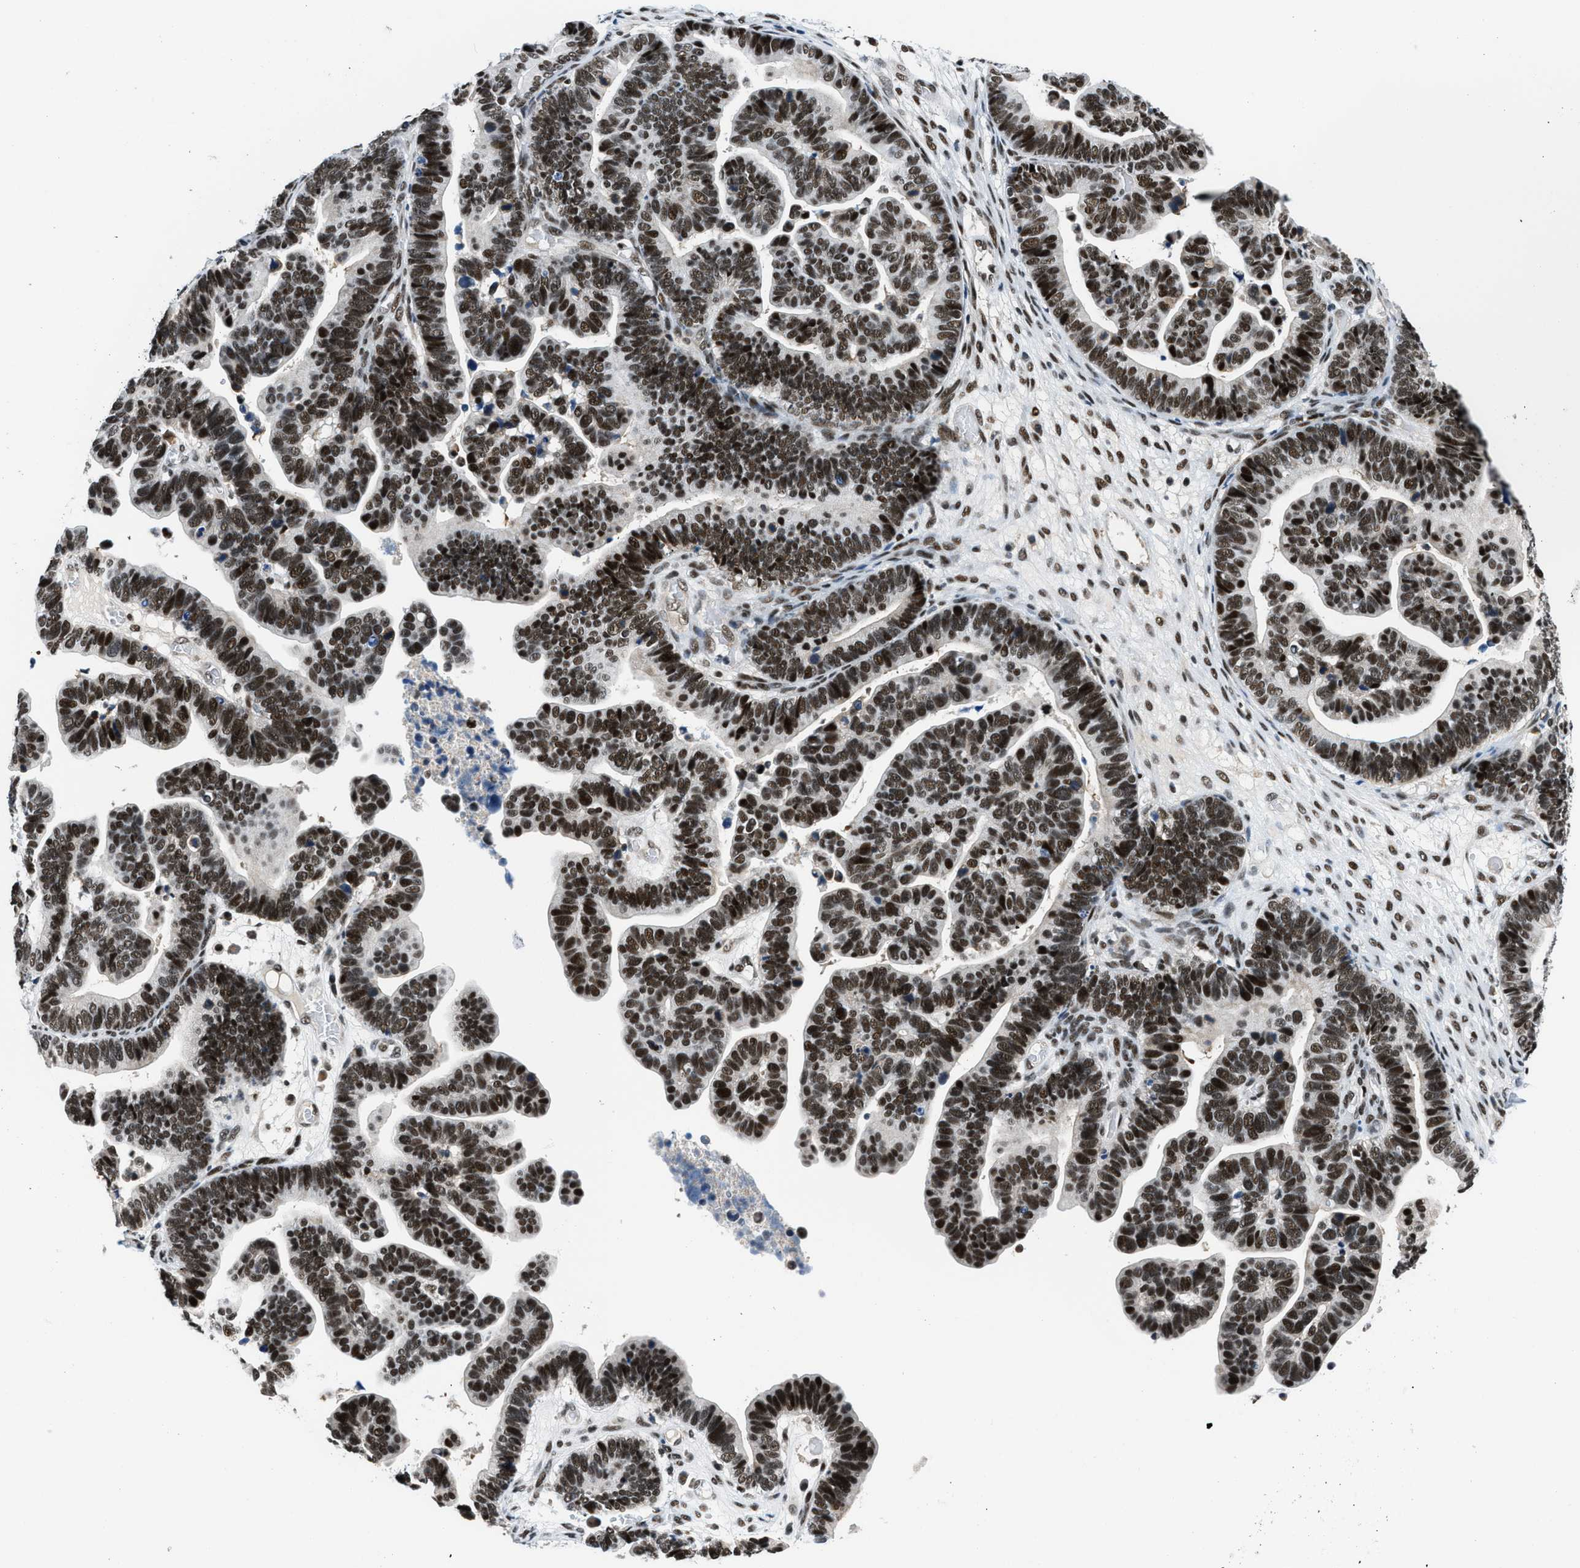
{"staining": {"intensity": "strong", "quantity": ">75%", "location": "nuclear"}, "tissue": "ovarian cancer", "cell_type": "Tumor cells", "image_type": "cancer", "snomed": [{"axis": "morphology", "description": "Cystadenocarcinoma, serous, NOS"}, {"axis": "topography", "description": "Ovary"}], "caption": "This micrograph demonstrates immunohistochemistry (IHC) staining of human ovarian serous cystadenocarcinoma, with high strong nuclear staining in approximately >75% of tumor cells.", "gene": "KDM3B", "patient": {"sex": "female", "age": 56}}